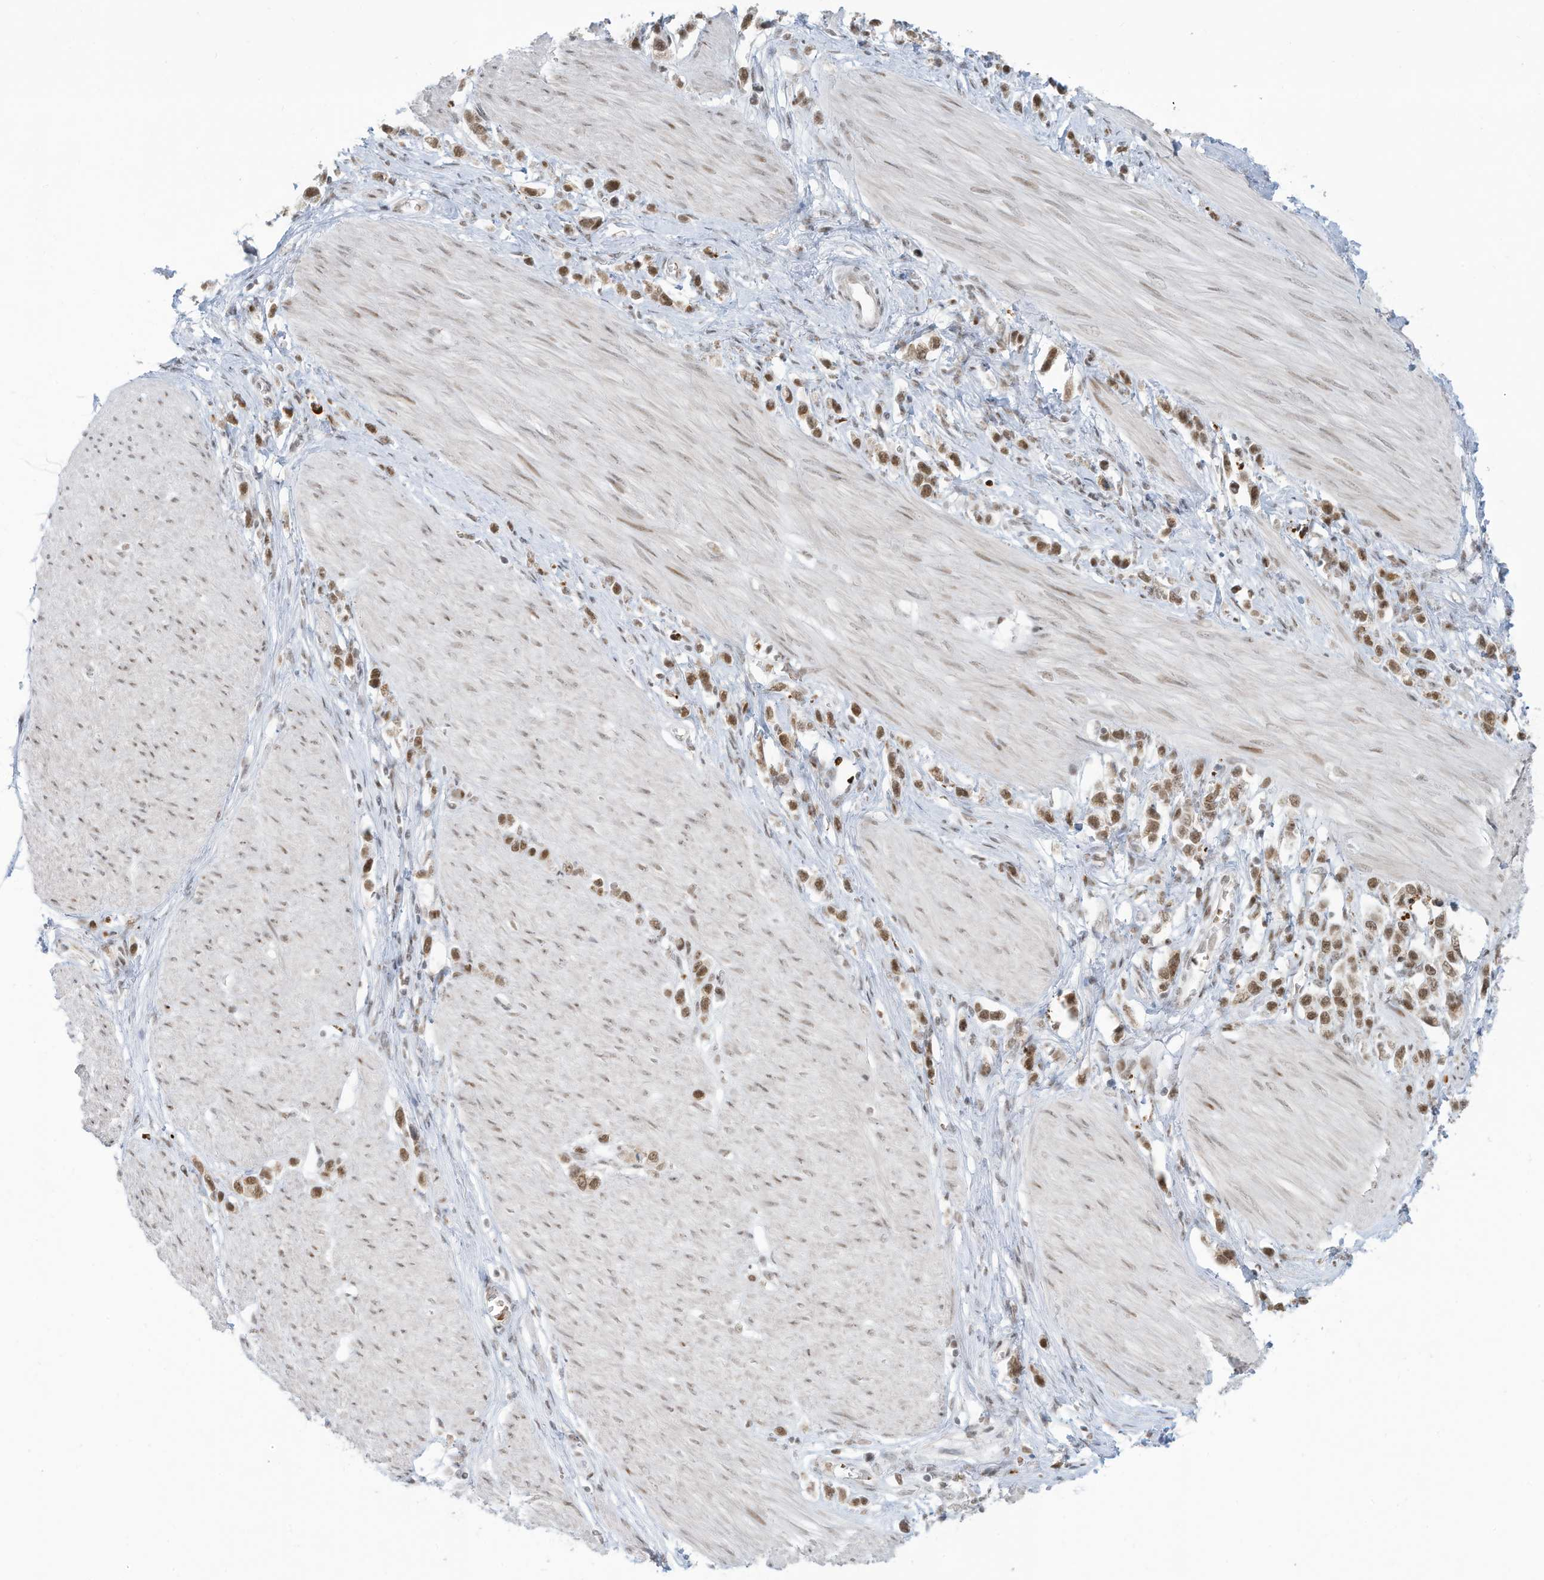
{"staining": {"intensity": "moderate", "quantity": ">75%", "location": "nuclear"}, "tissue": "stomach cancer", "cell_type": "Tumor cells", "image_type": "cancer", "snomed": [{"axis": "morphology", "description": "Adenocarcinoma, NOS"}, {"axis": "topography", "description": "Stomach"}], "caption": "About >75% of tumor cells in stomach adenocarcinoma reveal moderate nuclear protein positivity as visualized by brown immunohistochemical staining.", "gene": "ECT2L", "patient": {"sex": "female", "age": 65}}